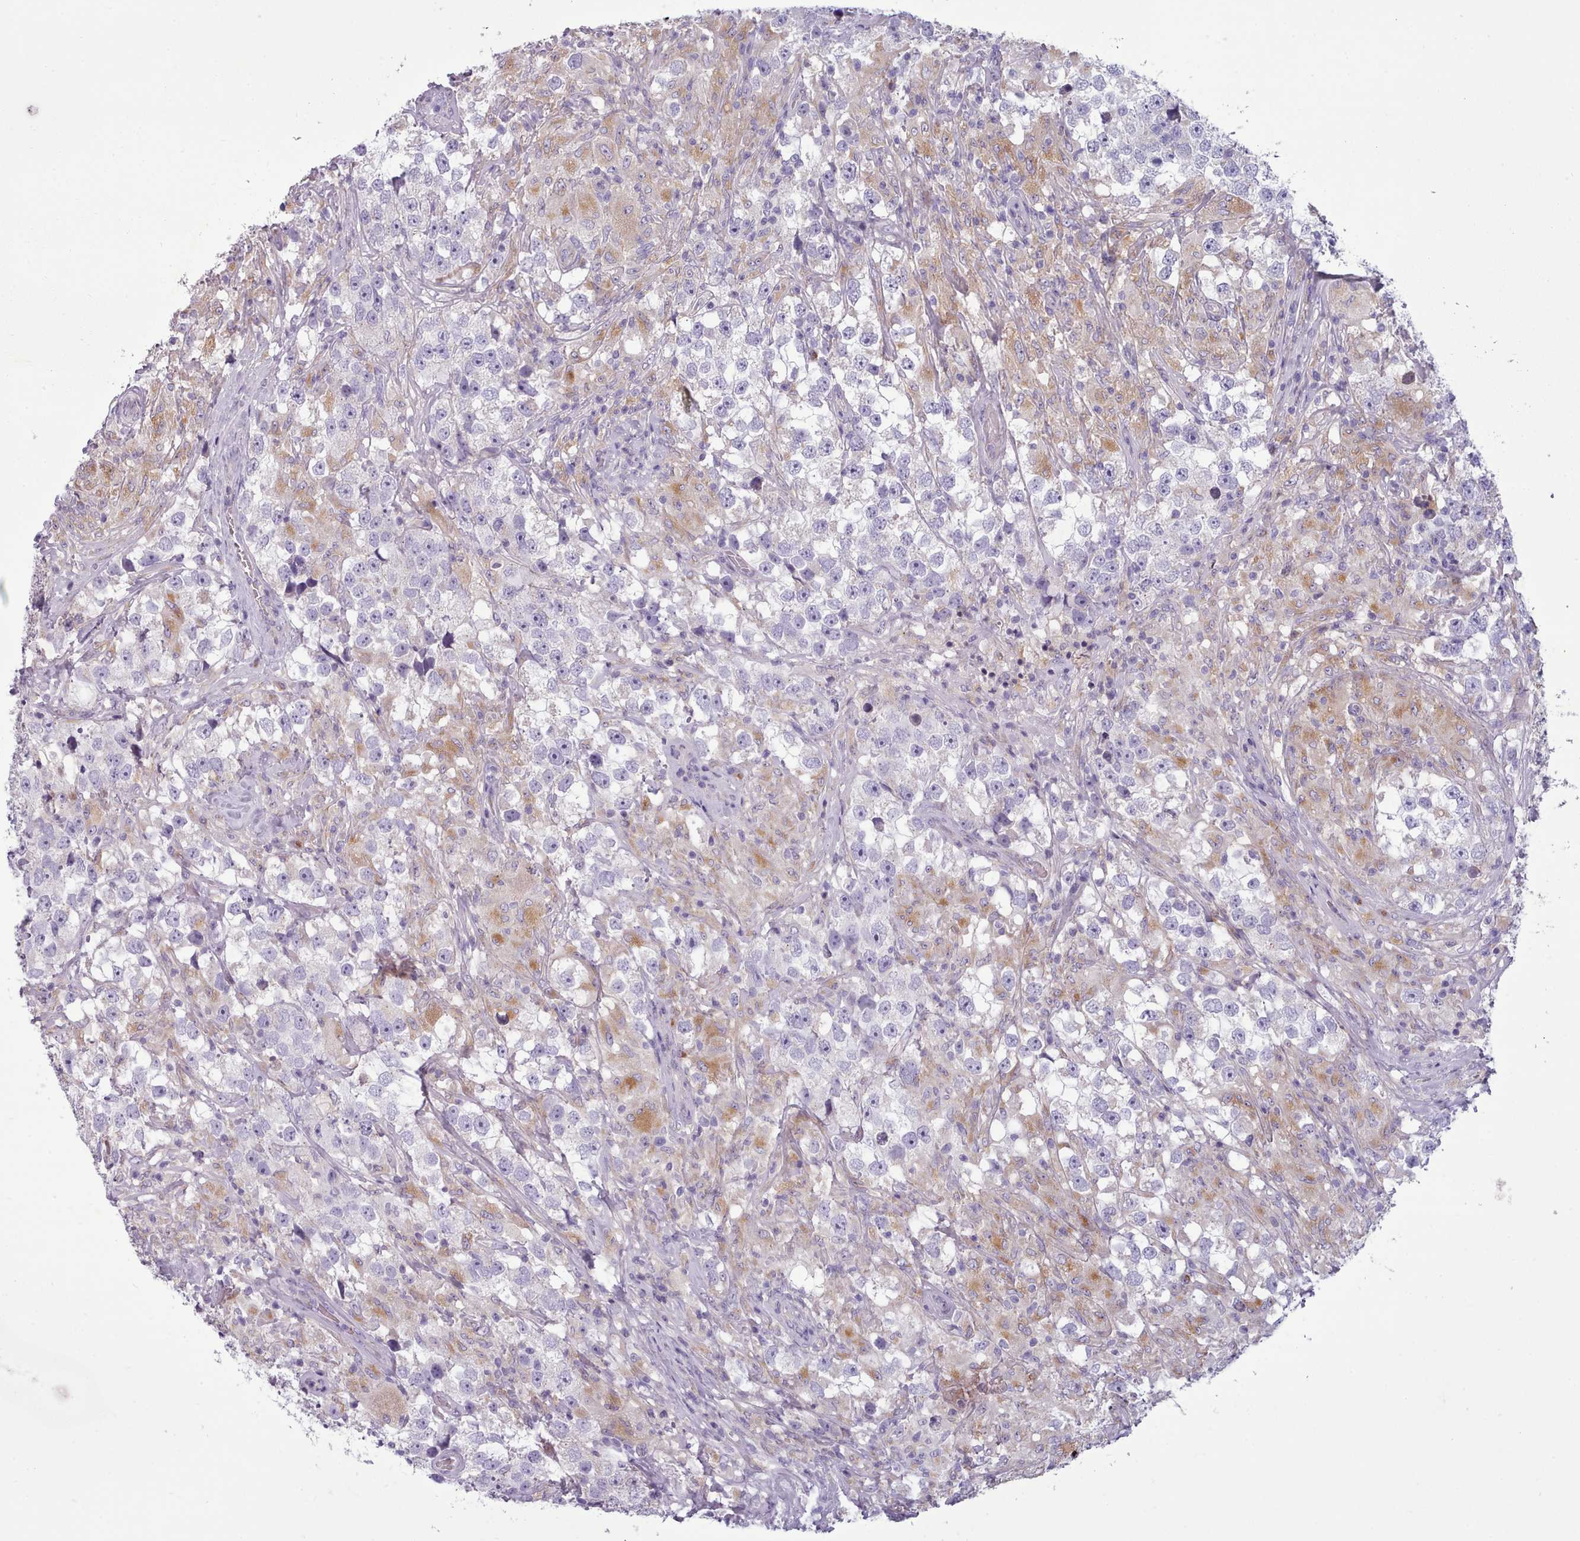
{"staining": {"intensity": "negative", "quantity": "none", "location": "none"}, "tissue": "testis cancer", "cell_type": "Tumor cells", "image_type": "cancer", "snomed": [{"axis": "morphology", "description": "Seminoma, NOS"}, {"axis": "topography", "description": "Testis"}], "caption": "The immunohistochemistry (IHC) micrograph has no significant positivity in tumor cells of testis cancer tissue. (DAB (3,3'-diaminobenzidine) immunohistochemistry (IHC) visualized using brightfield microscopy, high magnification).", "gene": "MYRFL", "patient": {"sex": "male", "age": 46}}